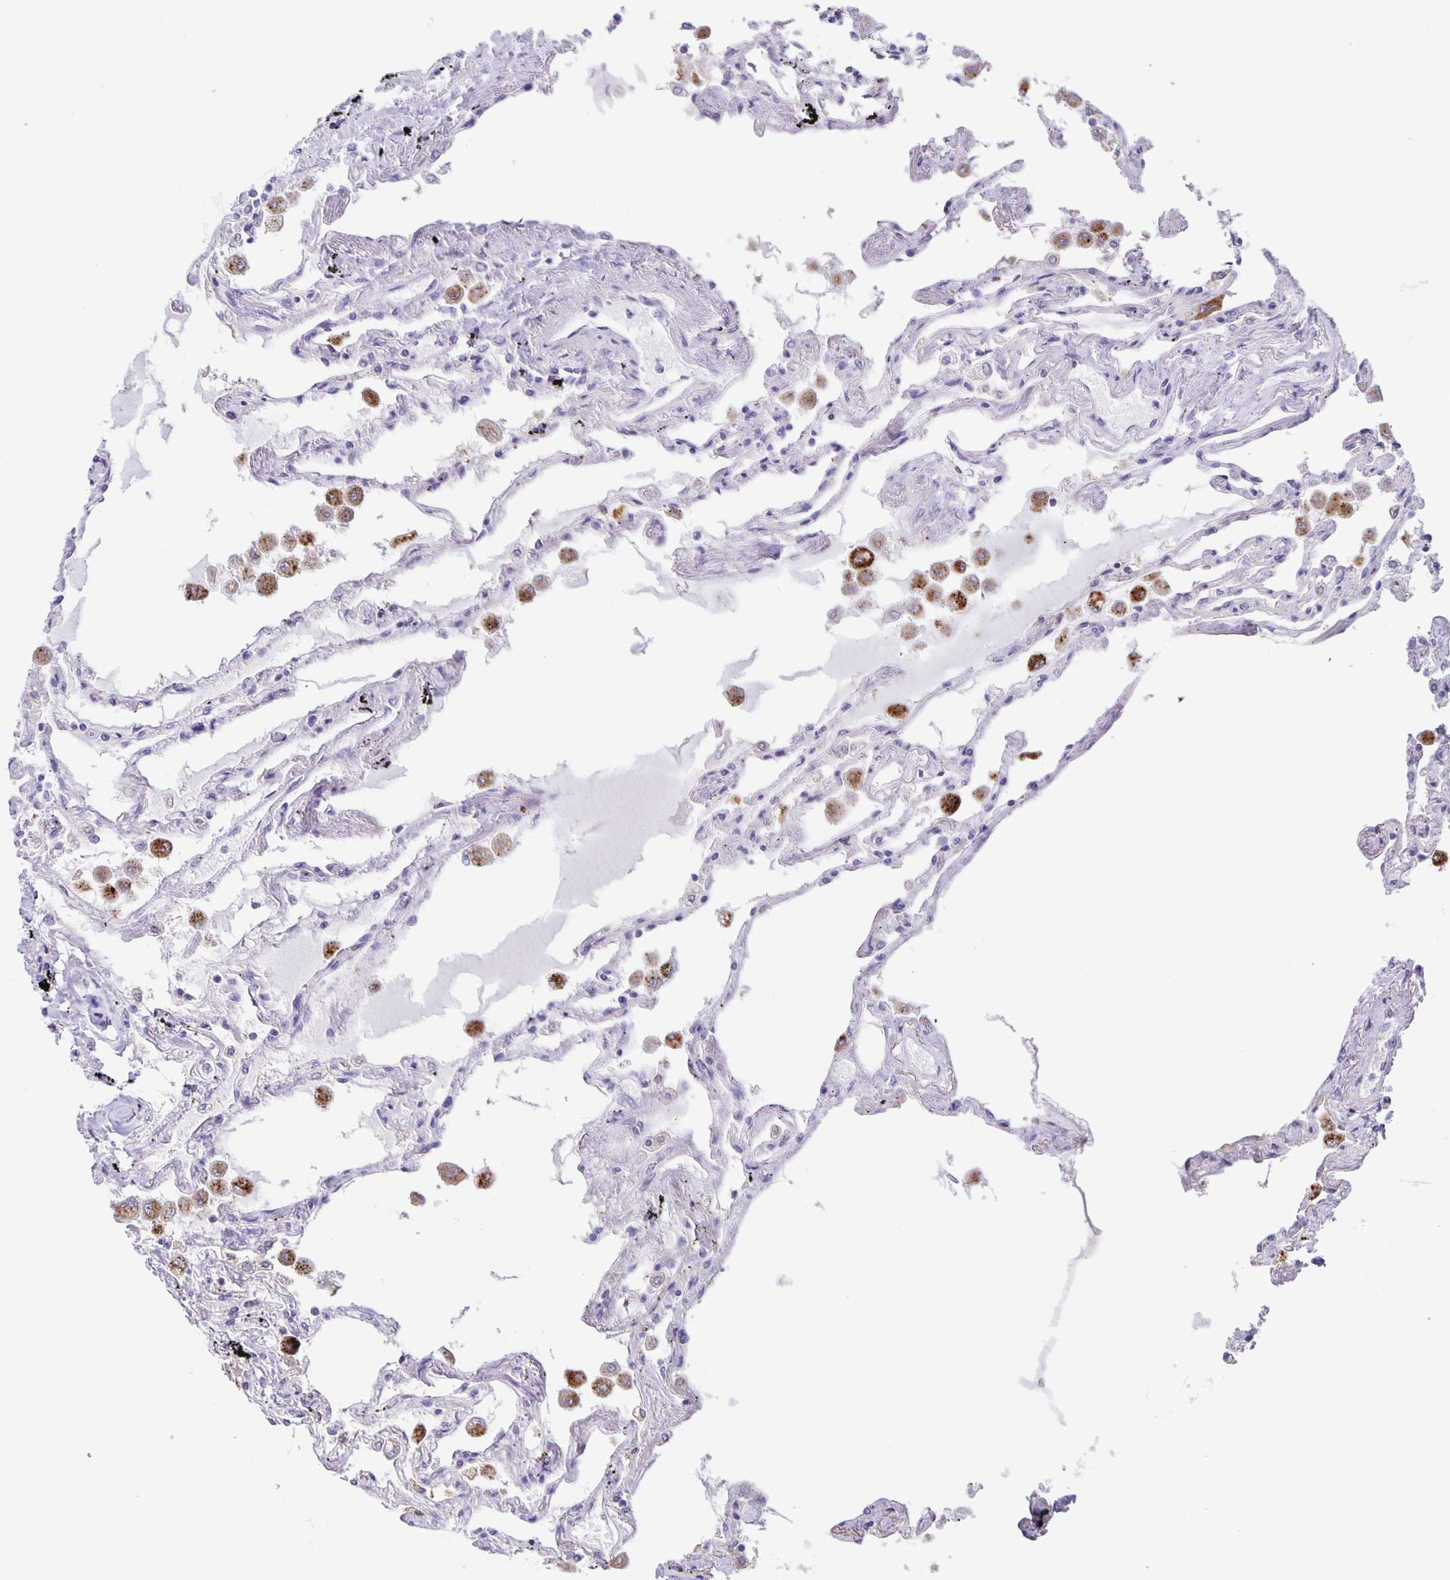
{"staining": {"intensity": "moderate", "quantity": "<25%", "location": "cytoplasmic/membranous"}, "tissue": "lung", "cell_type": "Alveolar cells", "image_type": "normal", "snomed": [{"axis": "morphology", "description": "Normal tissue, NOS"}, {"axis": "morphology", "description": "Adenocarcinoma, NOS"}, {"axis": "topography", "description": "Cartilage tissue"}, {"axis": "topography", "description": "Lung"}], "caption": "This histopathology image shows immunohistochemistry staining of benign lung, with low moderate cytoplasmic/membranous staining in approximately <25% of alveolar cells.", "gene": "MAPK12", "patient": {"sex": "female", "age": 67}}